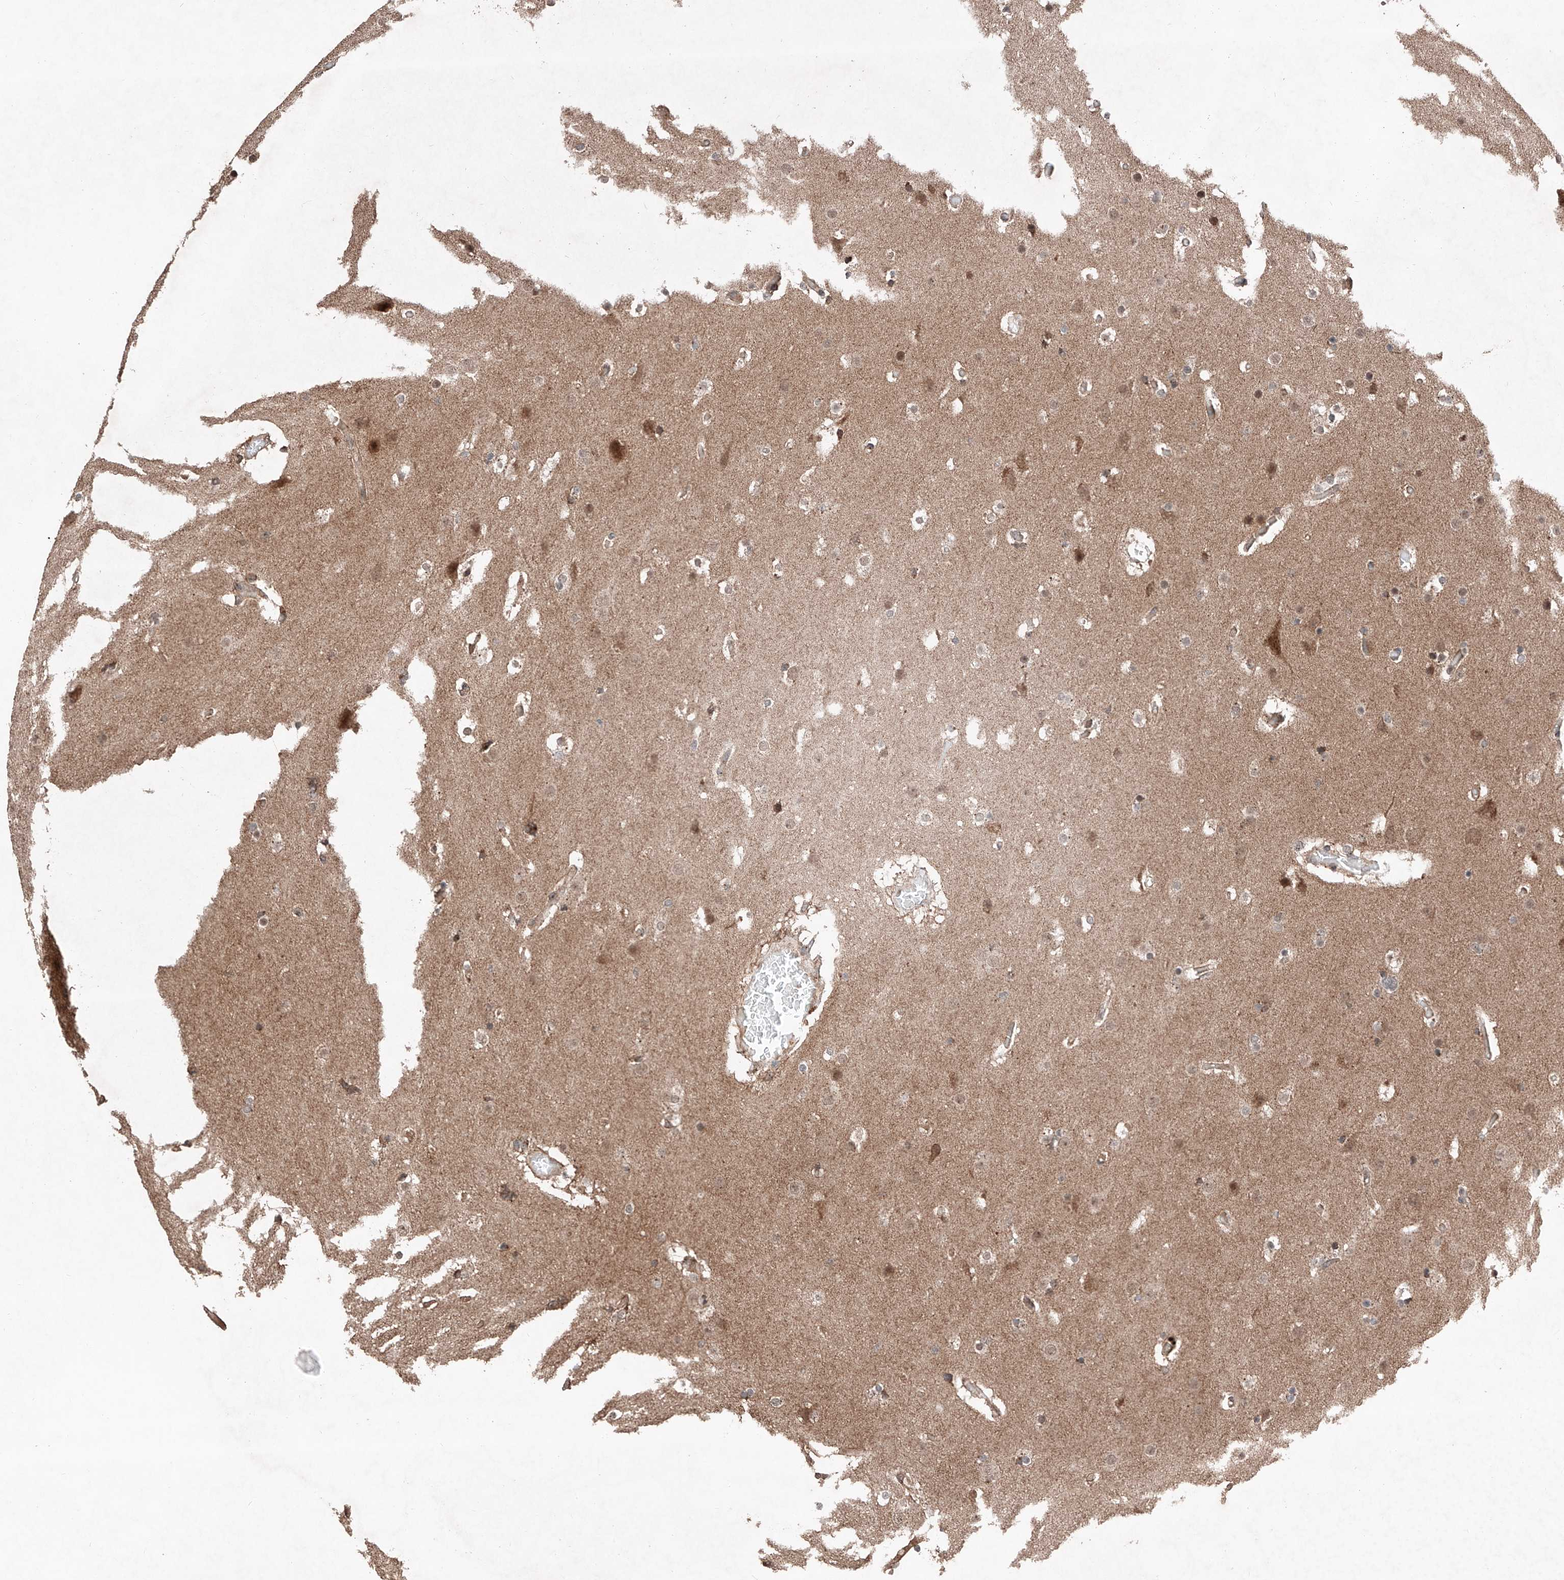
{"staining": {"intensity": "negative", "quantity": "none", "location": "none"}, "tissue": "glioma", "cell_type": "Tumor cells", "image_type": "cancer", "snomed": [{"axis": "morphology", "description": "Glioma, malignant, High grade"}, {"axis": "topography", "description": "Cerebral cortex"}], "caption": "Human glioma stained for a protein using immunohistochemistry shows no staining in tumor cells.", "gene": "ZSCAN29", "patient": {"sex": "female", "age": 36}}